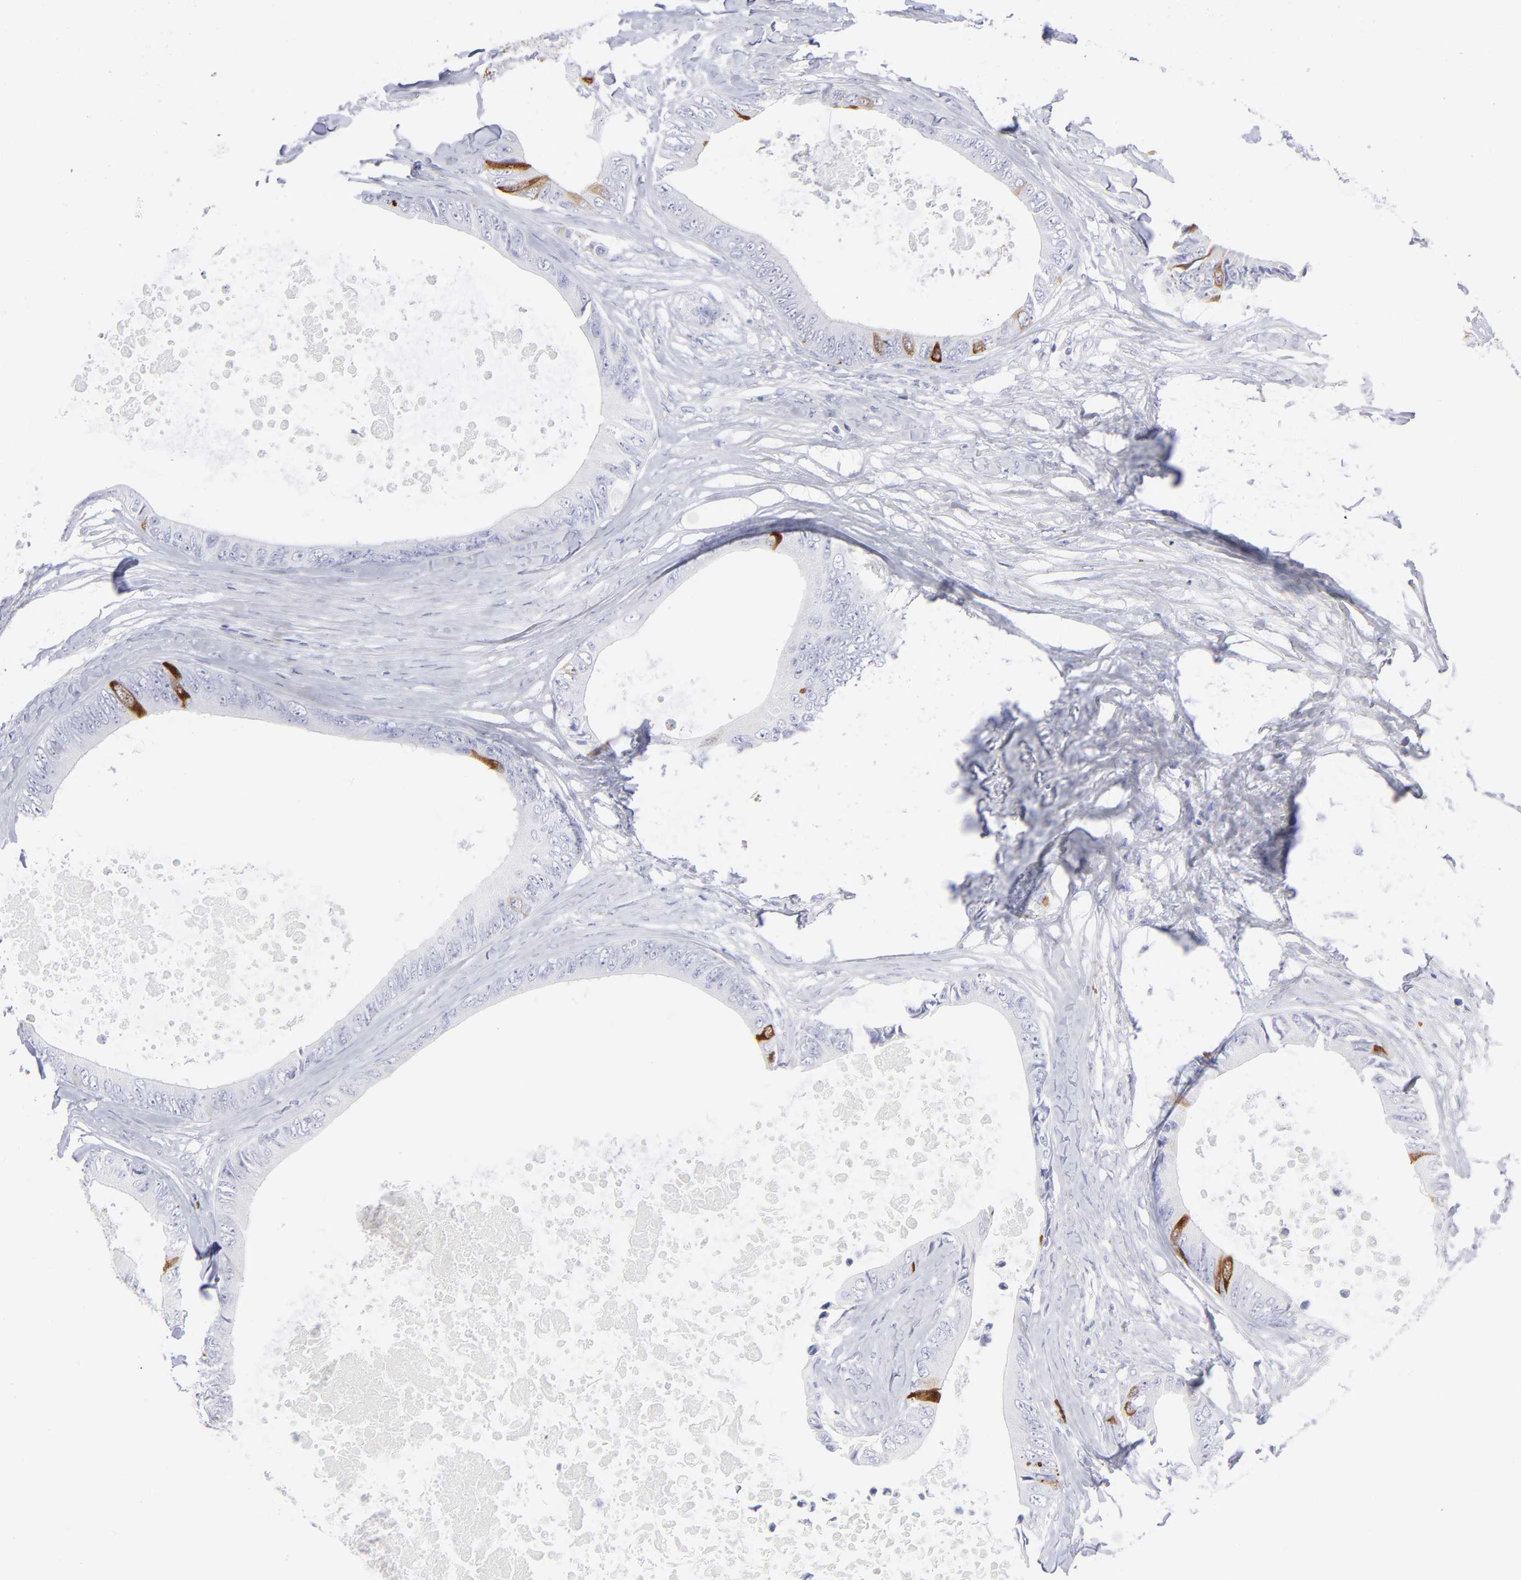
{"staining": {"intensity": "strong", "quantity": "<25%", "location": "cytoplasmic/membranous"}, "tissue": "colorectal cancer", "cell_type": "Tumor cells", "image_type": "cancer", "snomed": [{"axis": "morphology", "description": "Normal tissue, NOS"}, {"axis": "morphology", "description": "Adenocarcinoma, NOS"}, {"axis": "topography", "description": "Rectum"}, {"axis": "topography", "description": "Peripheral nerve tissue"}], "caption": "This image reveals immunohistochemistry staining of colorectal adenocarcinoma, with medium strong cytoplasmic/membranous expression in approximately <25% of tumor cells.", "gene": "CCNB1", "patient": {"sex": "female", "age": 77}}